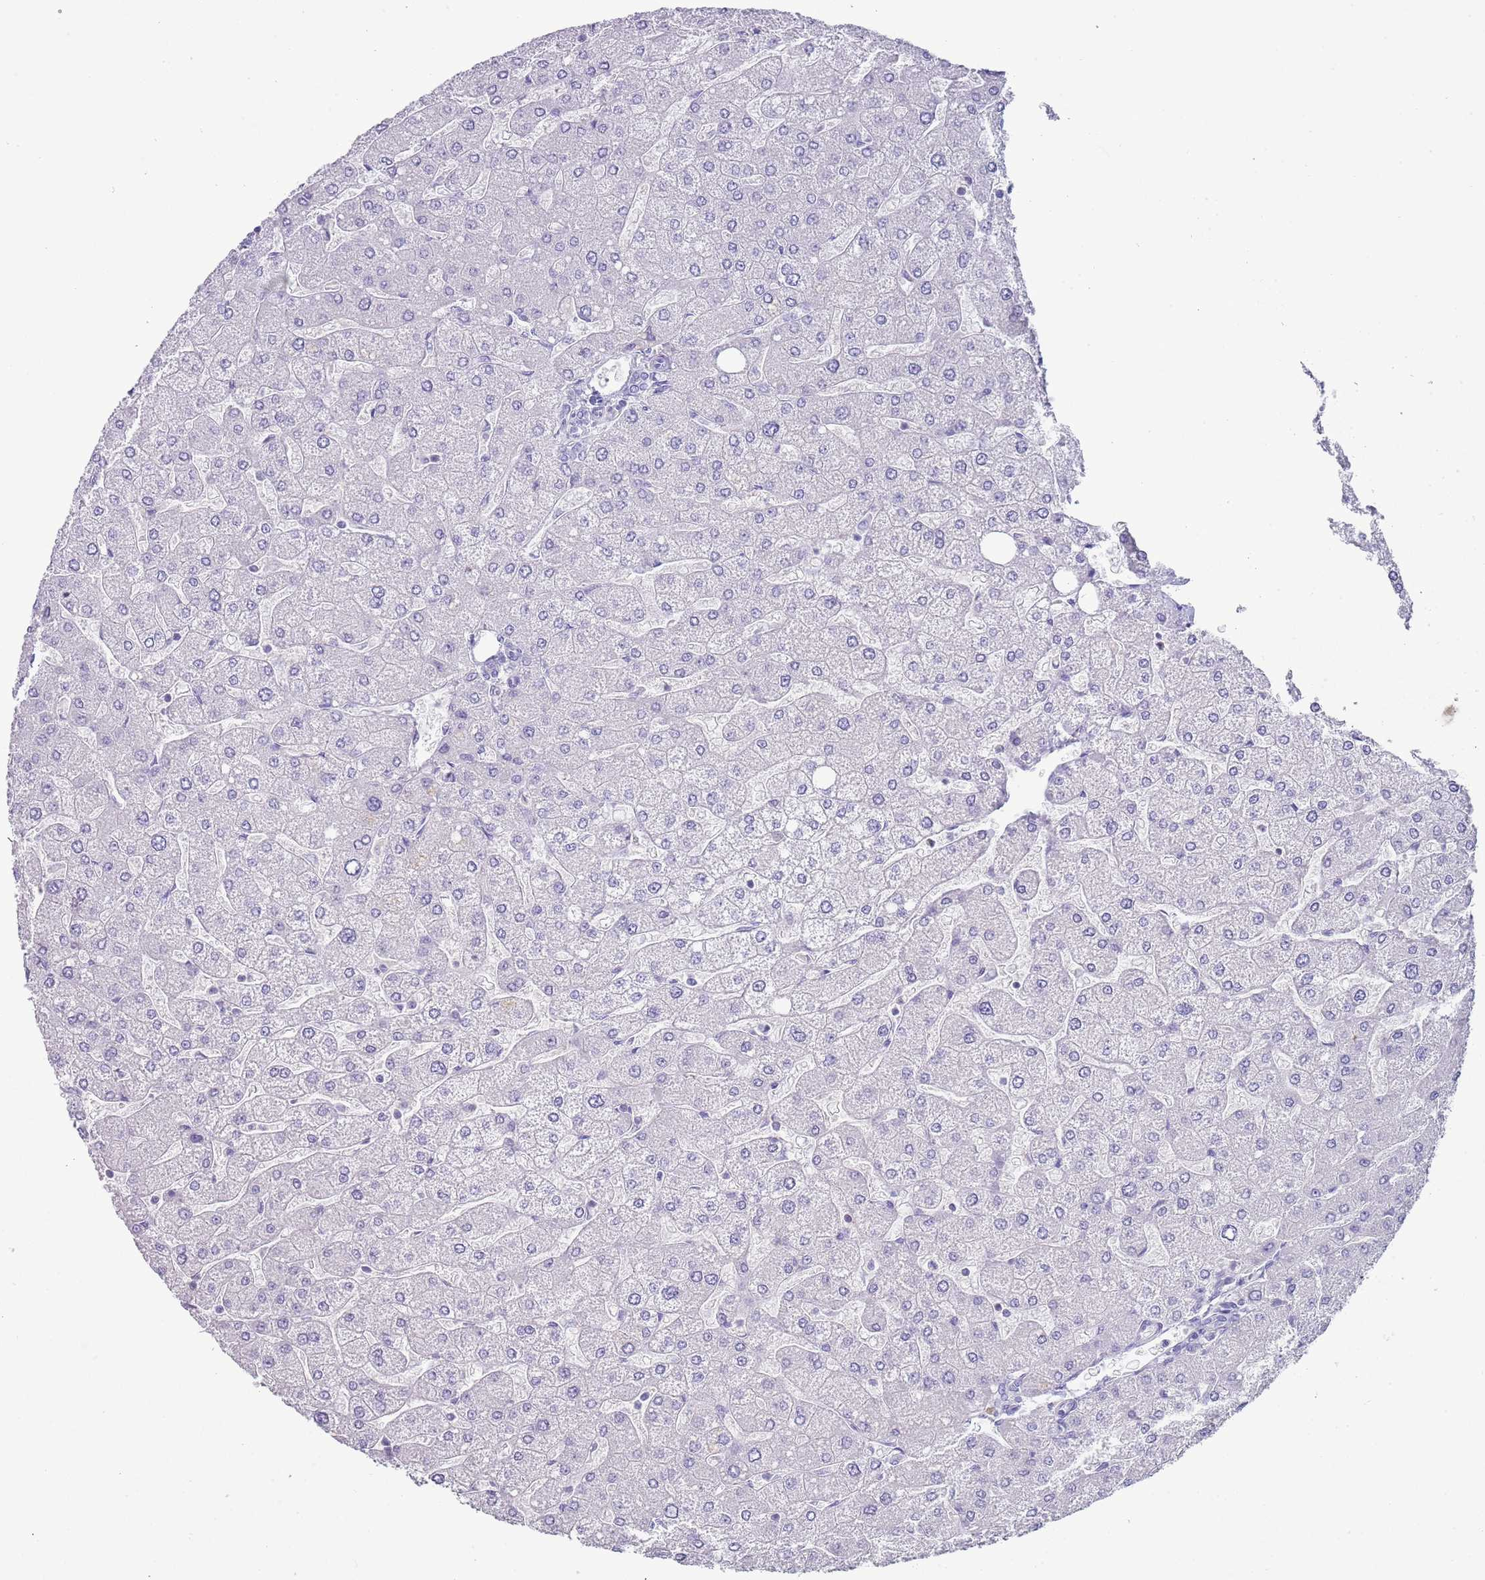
{"staining": {"intensity": "negative", "quantity": "none", "location": "none"}, "tissue": "liver", "cell_type": "Cholangiocytes", "image_type": "normal", "snomed": [{"axis": "morphology", "description": "Normal tissue, NOS"}, {"axis": "topography", "description": "Liver"}], "caption": "Cholangiocytes are negative for brown protein staining in normal liver. The staining is performed using DAB (3,3'-diaminobenzidine) brown chromogen with nuclei counter-stained in using hematoxylin.", "gene": "ENSG00000271254", "patient": {"sex": "male", "age": 55}}